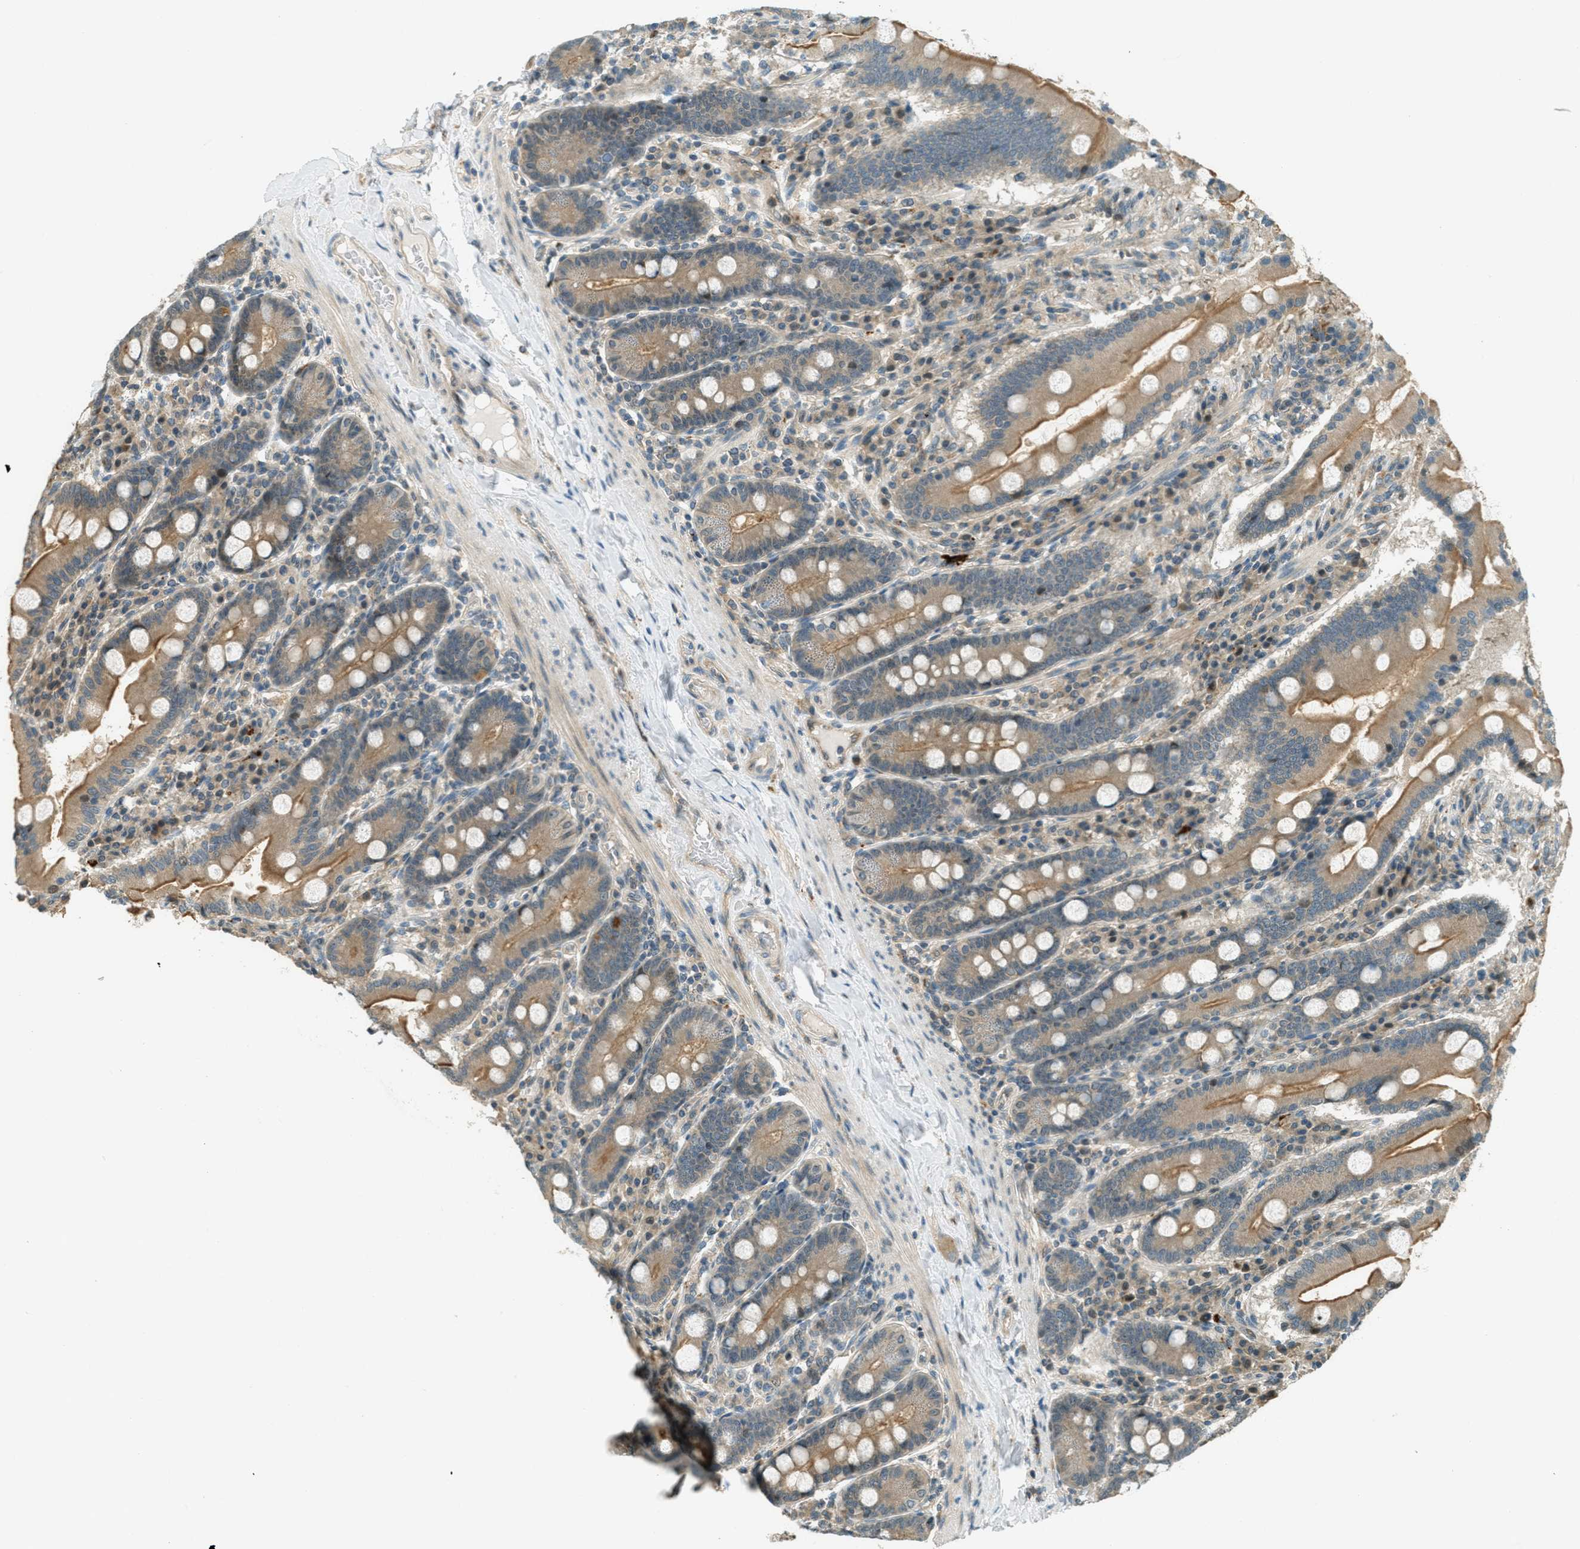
{"staining": {"intensity": "moderate", "quantity": ">75%", "location": "cytoplasmic/membranous"}, "tissue": "duodenum", "cell_type": "Glandular cells", "image_type": "normal", "snomed": [{"axis": "morphology", "description": "Normal tissue, NOS"}, {"axis": "topography", "description": "Duodenum"}], "caption": "Immunohistochemistry (IHC) image of unremarkable duodenum: duodenum stained using IHC displays medium levels of moderate protein expression localized specifically in the cytoplasmic/membranous of glandular cells, appearing as a cytoplasmic/membranous brown color.", "gene": "PTPN23", "patient": {"sex": "male", "age": 50}}